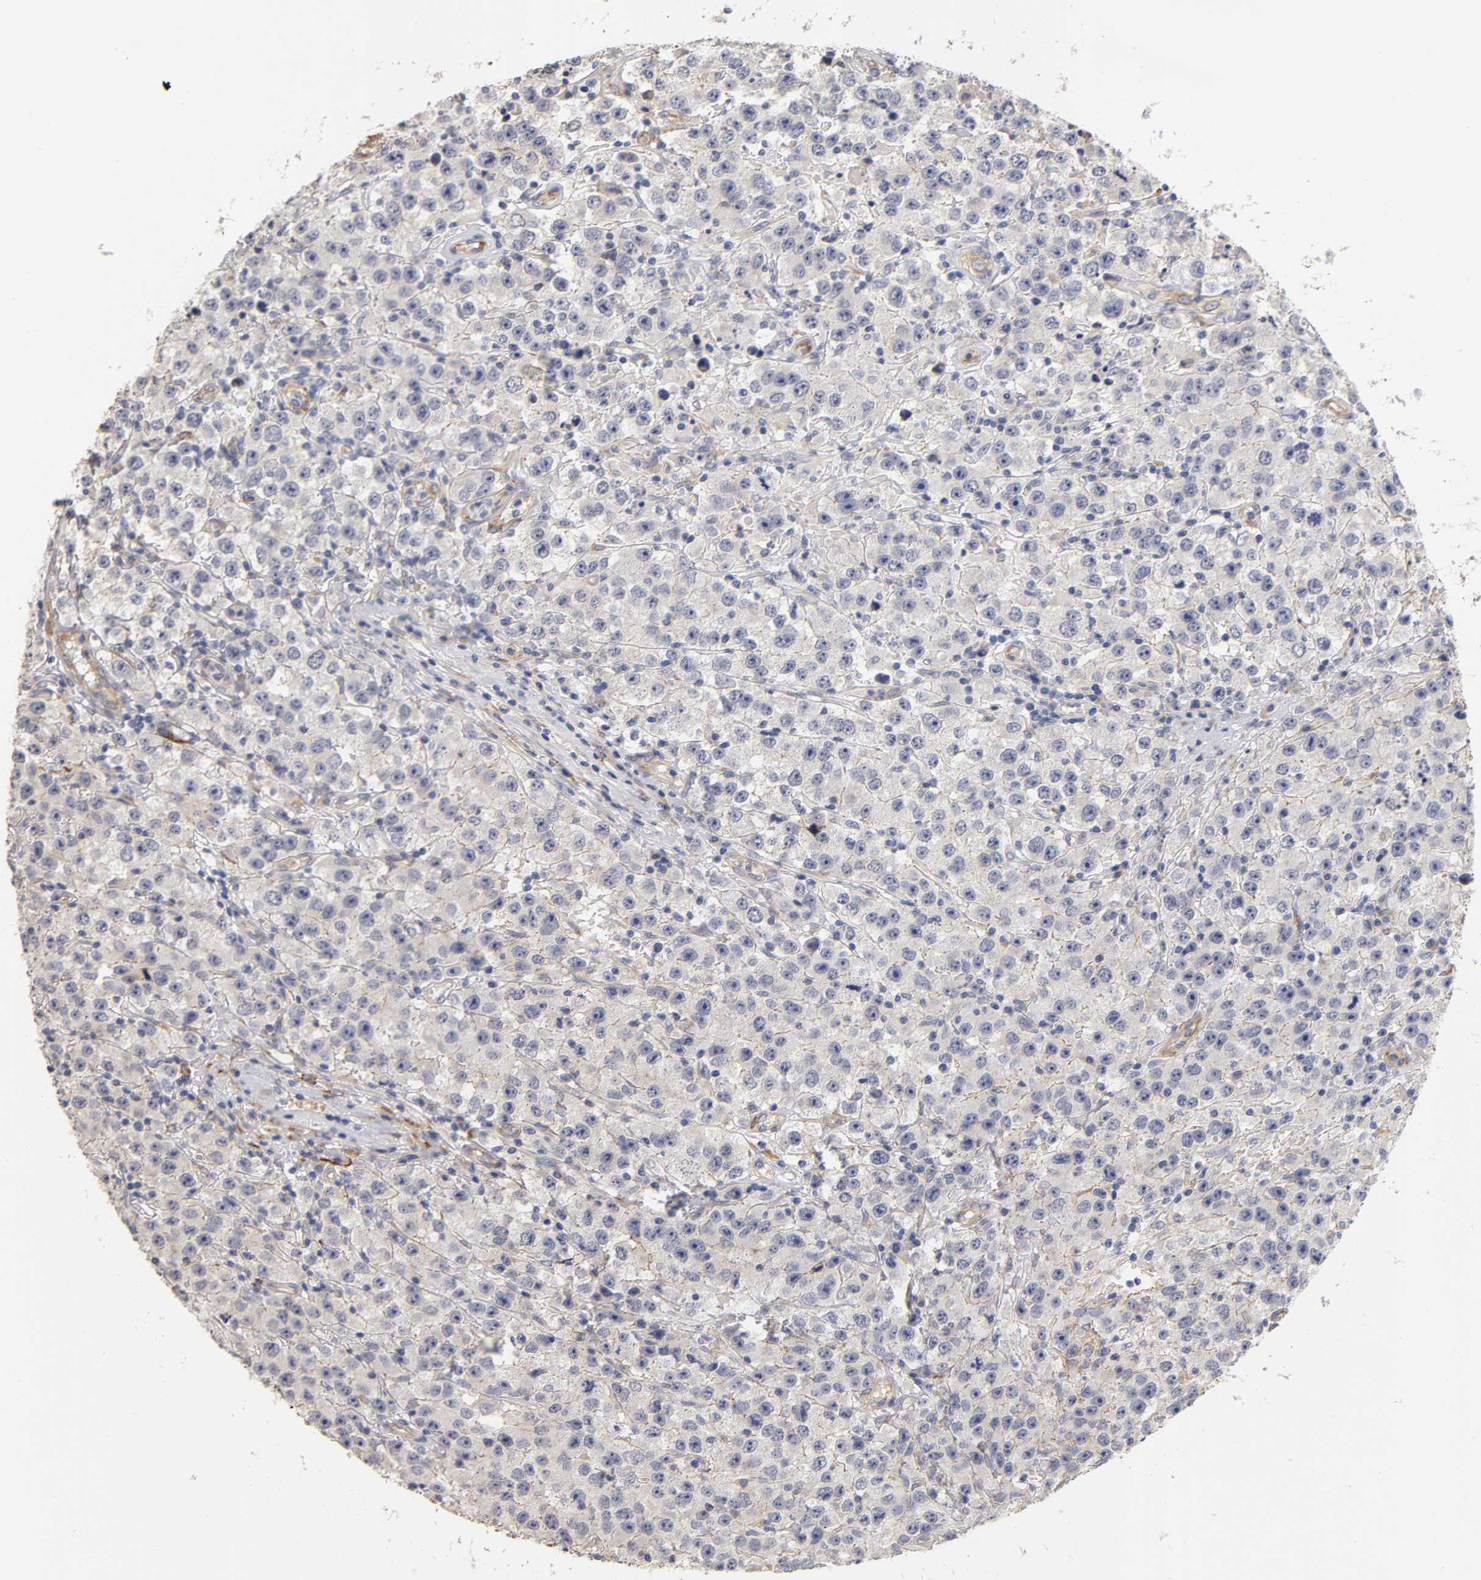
{"staining": {"intensity": "moderate", "quantity": "<25%", "location": "cytoplasmic/membranous"}, "tissue": "testis cancer", "cell_type": "Tumor cells", "image_type": "cancer", "snomed": [{"axis": "morphology", "description": "Seminoma, NOS"}, {"axis": "topography", "description": "Testis"}], "caption": "Human testis cancer stained with a brown dye demonstrates moderate cytoplasmic/membranous positive positivity in approximately <25% of tumor cells.", "gene": "LAMB1", "patient": {"sex": "male", "age": 52}}